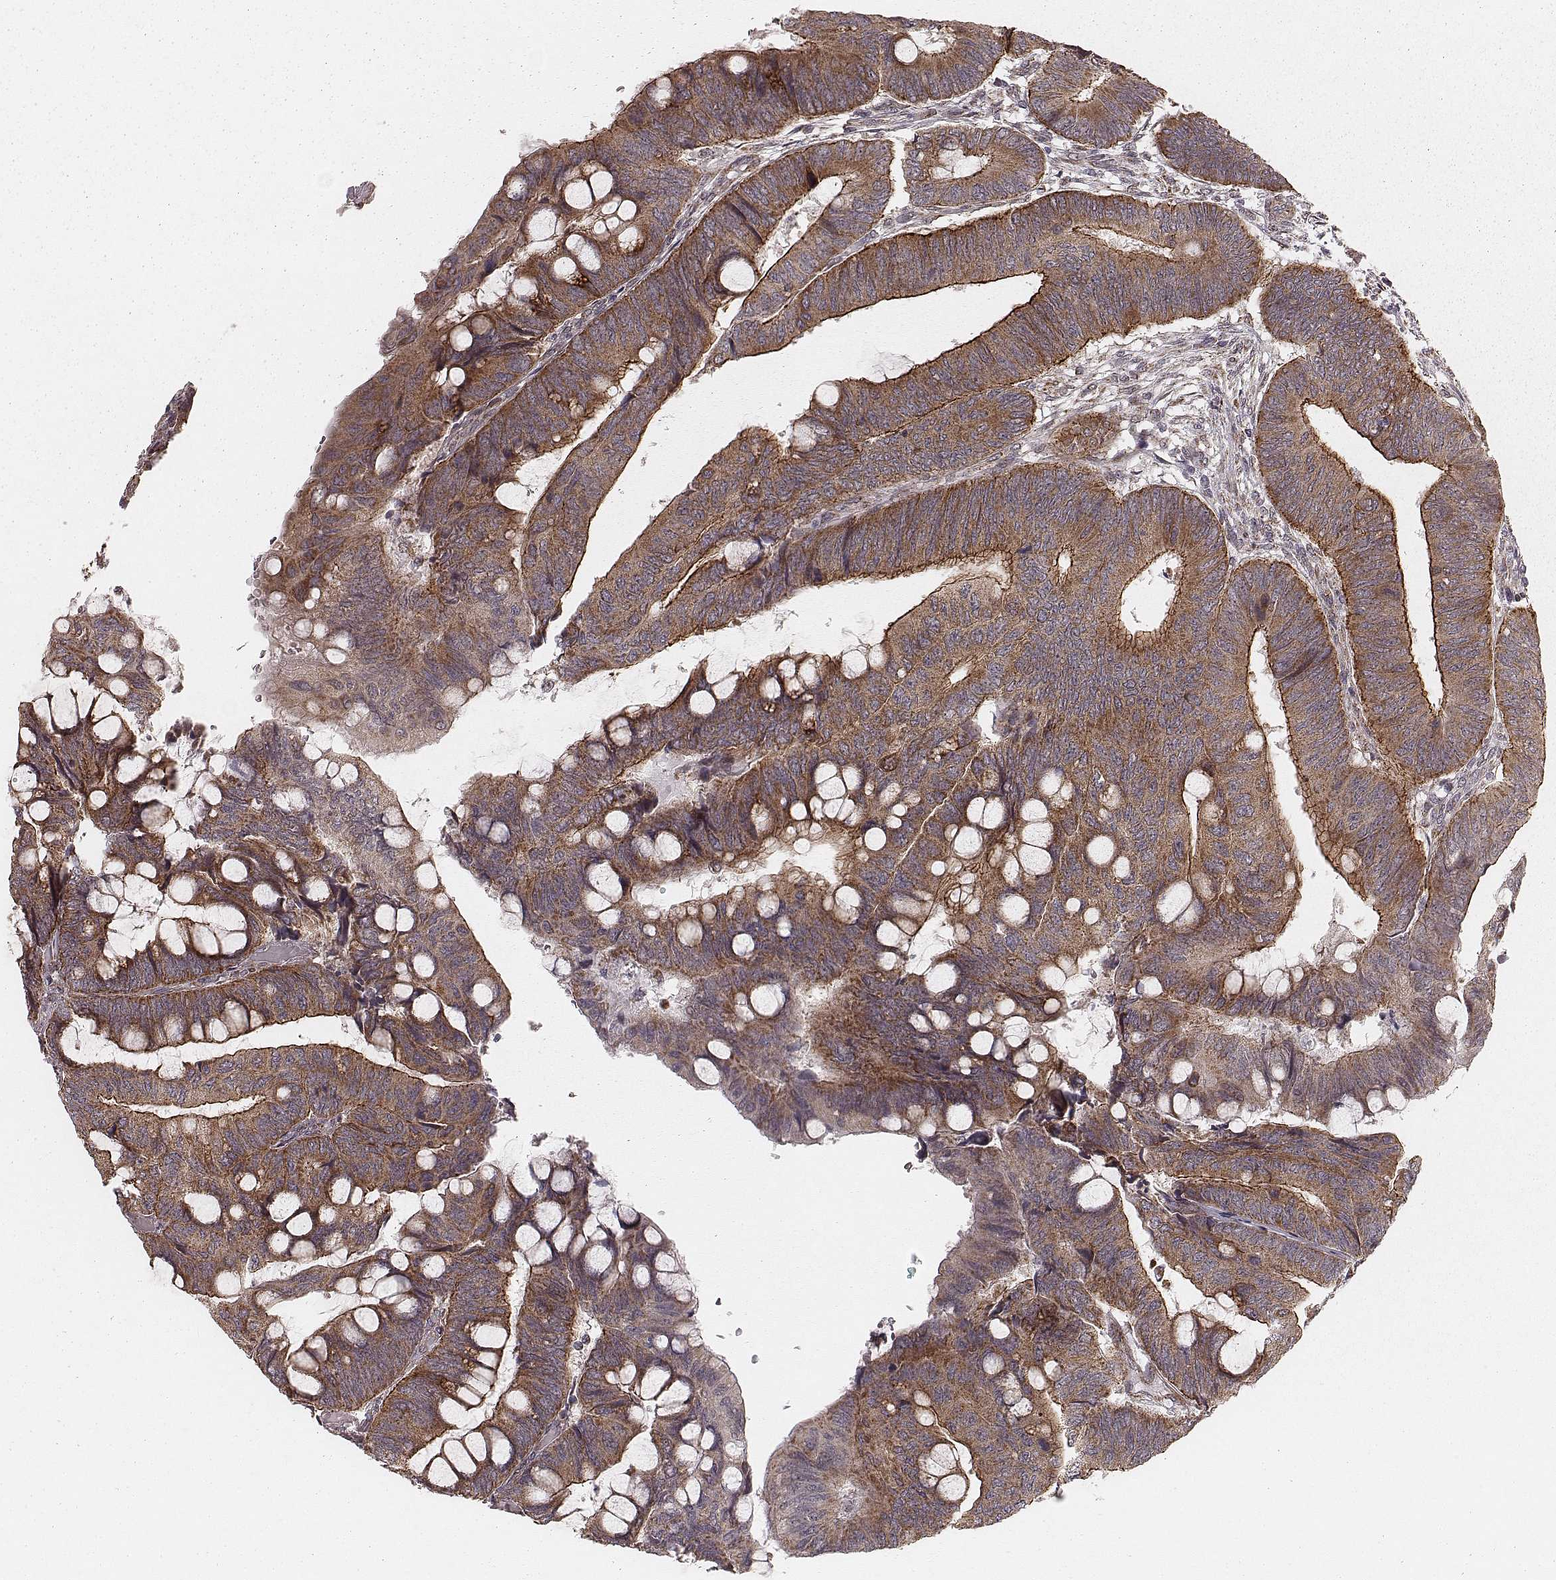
{"staining": {"intensity": "moderate", "quantity": ">75%", "location": "cytoplasmic/membranous"}, "tissue": "colorectal cancer", "cell_type": "Tumor cells", "image_type": "cancer", "snomed": [{"axis": "morphology", "description": "Normal tissue, NOS"}, {"axis": "morphology", "description": "Adenocarcinoma, NOS"}, {"axis": "topography", "description": "Rectum"}], "caption": "This micrograph demonstrates IHC staining of colorectal cancer, with medium moderate cytoplasmic/membranous expression in approximately >75% of tumor cells.", "gene": "NDUFA7", "patient": {"sex": "male", "age": 92}}